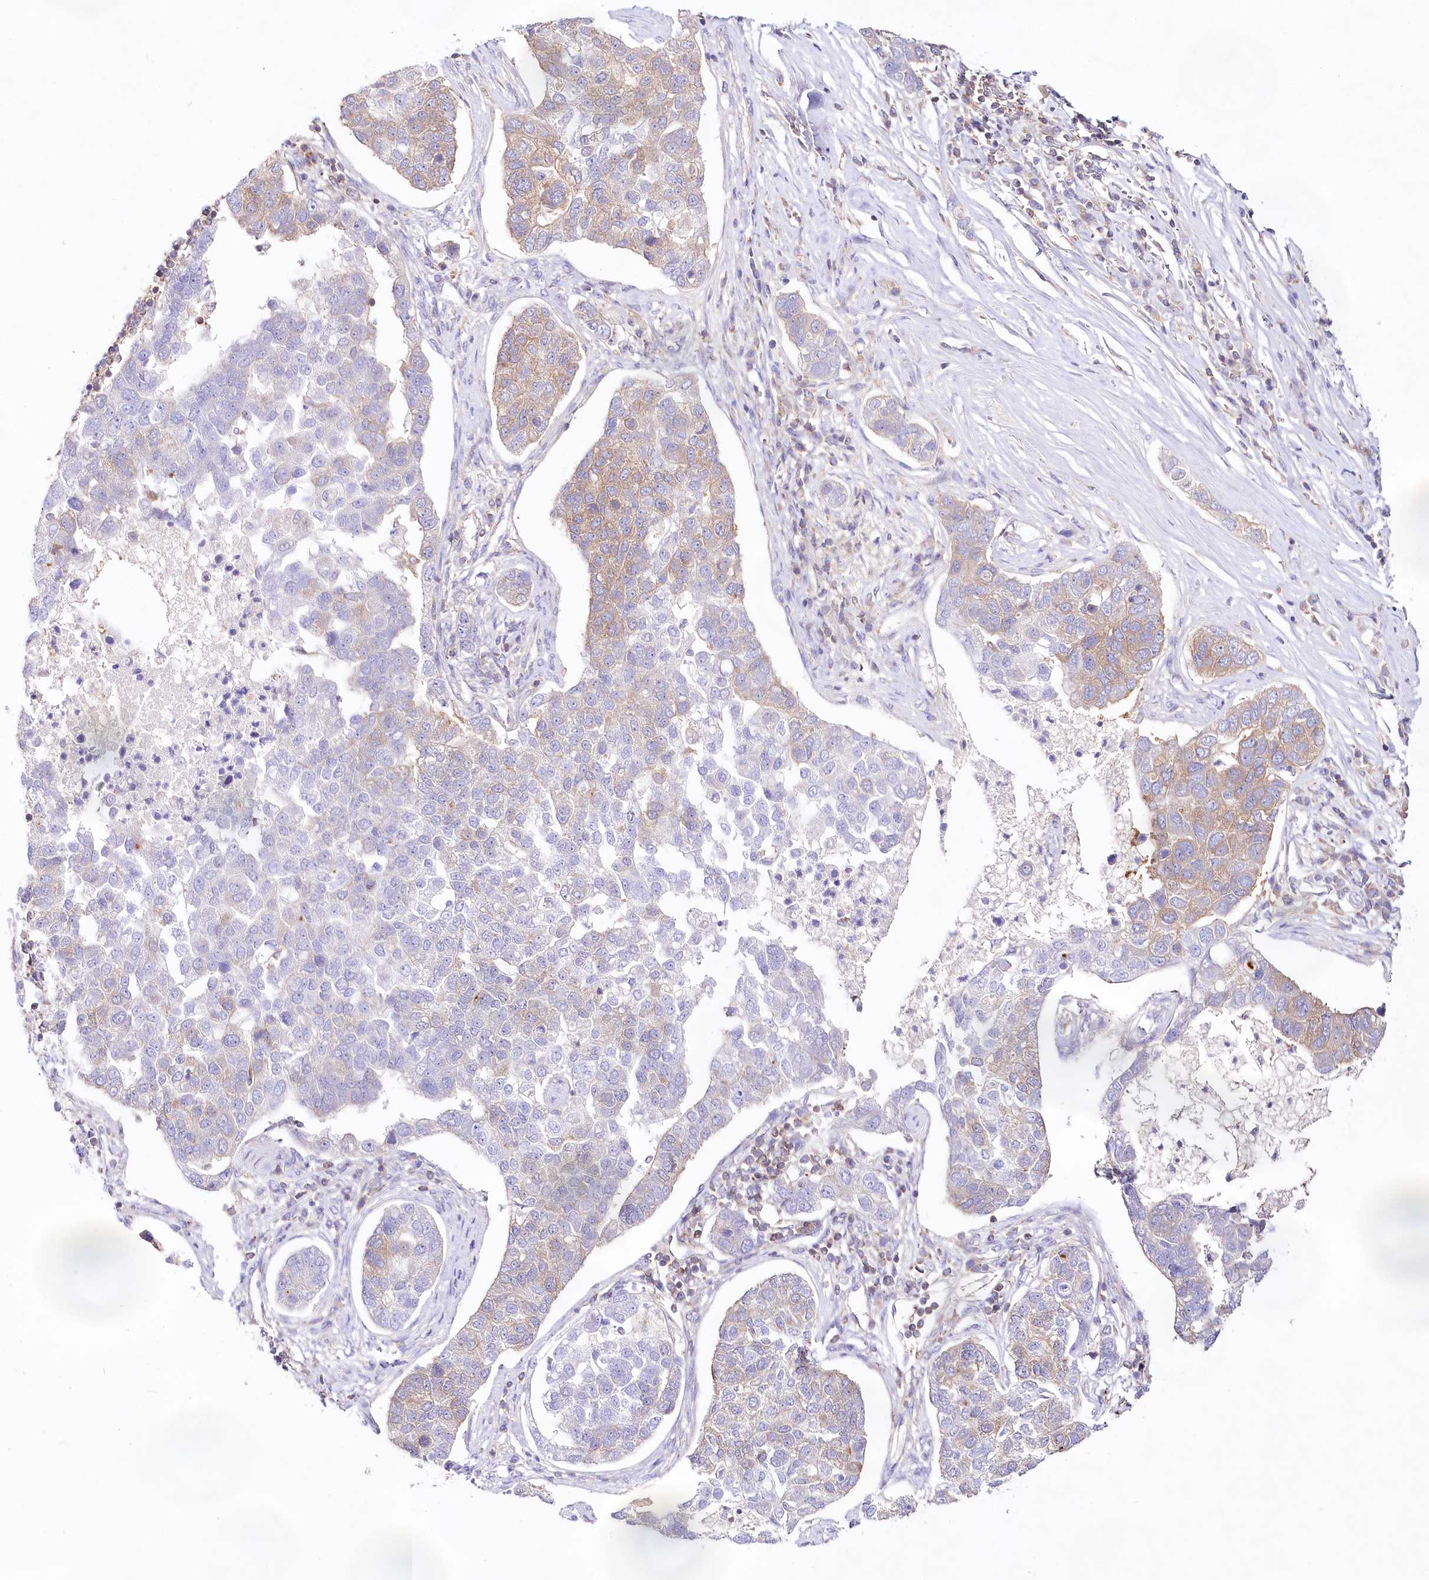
{"staining": {"intensity": "weak", "quantity": "25%-75%", "location": "cytoplasmic/membranous"}, "tissue": "pancreatic cancer", "cell_type": "Tumor cells", "image_type": "cancer", "snomed": [{"axis": "morphology", "description": "Adenocarcinoma, NOS"}, {"axis": "topography", "description": "Pancreas"}], "caption": "A micrograph of pancreatic adenocarcinoma stained for a protein reveals weak cytoplasmic/membranous brown staining in tumor cells.", "gene": "ABRAXAS2", "patient": {"sex": "female", "age": 61}}